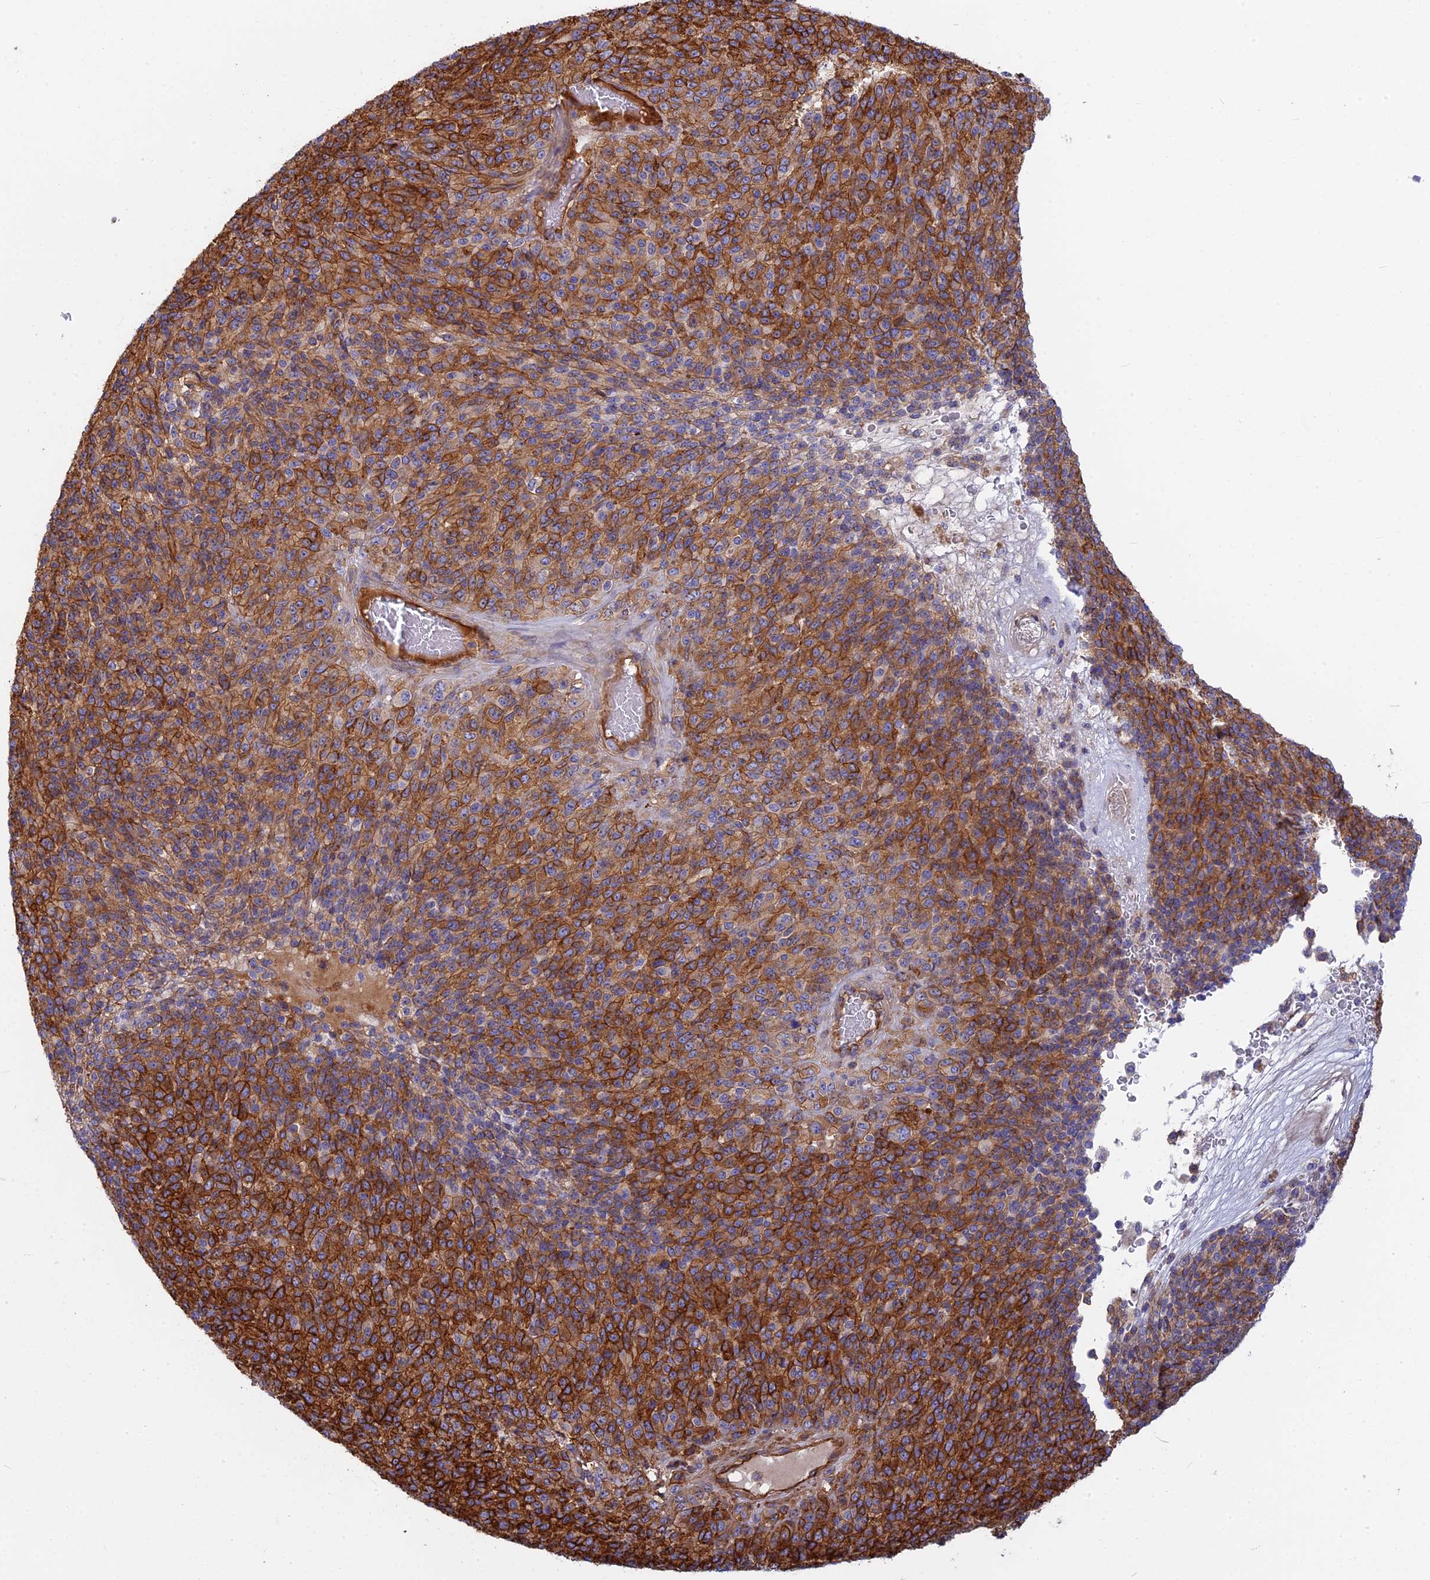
{"staining": {"intensity": "strong", "quantity": ">75%", "location": "cytoplasmic/membranous"}, "tissue": "melanoma", "cell_type": "Tumor cells", "image_type": "cancer", "snomed": [{"axis": "morphology", "description": "Malignant melanoma, Metastatic site"}, {"axis": "topography", "description": "Brain"}], "caption": "Protein staining by IHC demonstrates strong cytoplasmic/membranous positivity in approximately >75% of tumor cells in melanoma.", "gene": "CNBD2", "patient": {"sex": "female", "age": 56}}